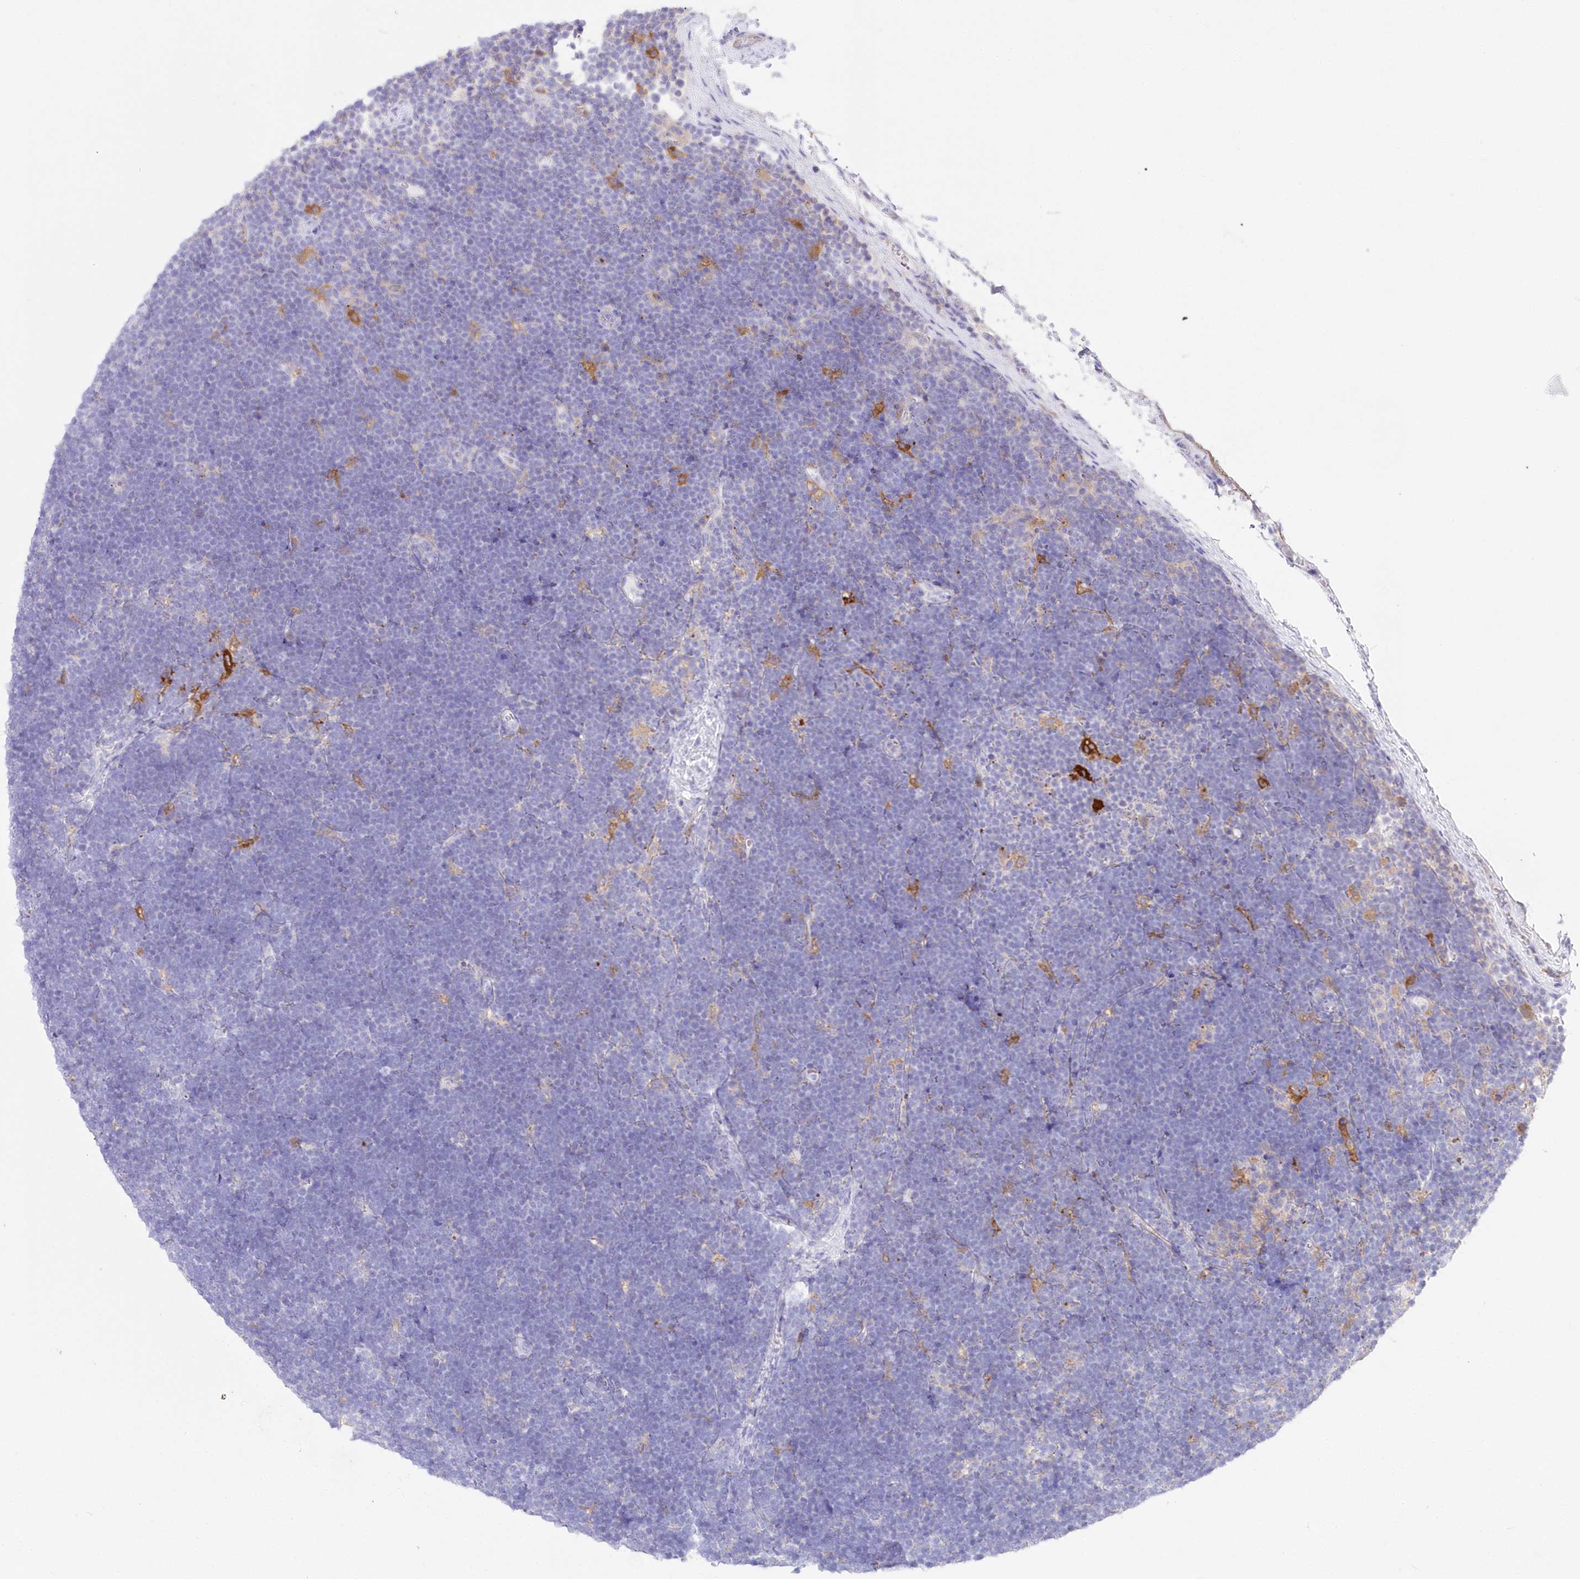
{"staining": {"intensity": "negative", "quantity": "none", "location": "none"}, "tissue": "lymphoma", "cell_type": "Tumor cells", "image_type": "cancer", "snomed": [{"axis": "morphology", "description": "Malignant lymphoma, non-Hodgkin's type, High grade"}, {"axis": "topography", "description": "Lymph node"}], "caption": "Malignant lymphoma, non-Hodgkin's type (high-grade) stained for a protein using immunohistochemistry shows no expression tumor cells.", "gene": "DNAJC19", "patient": {"sex": "male", "age": 13}}